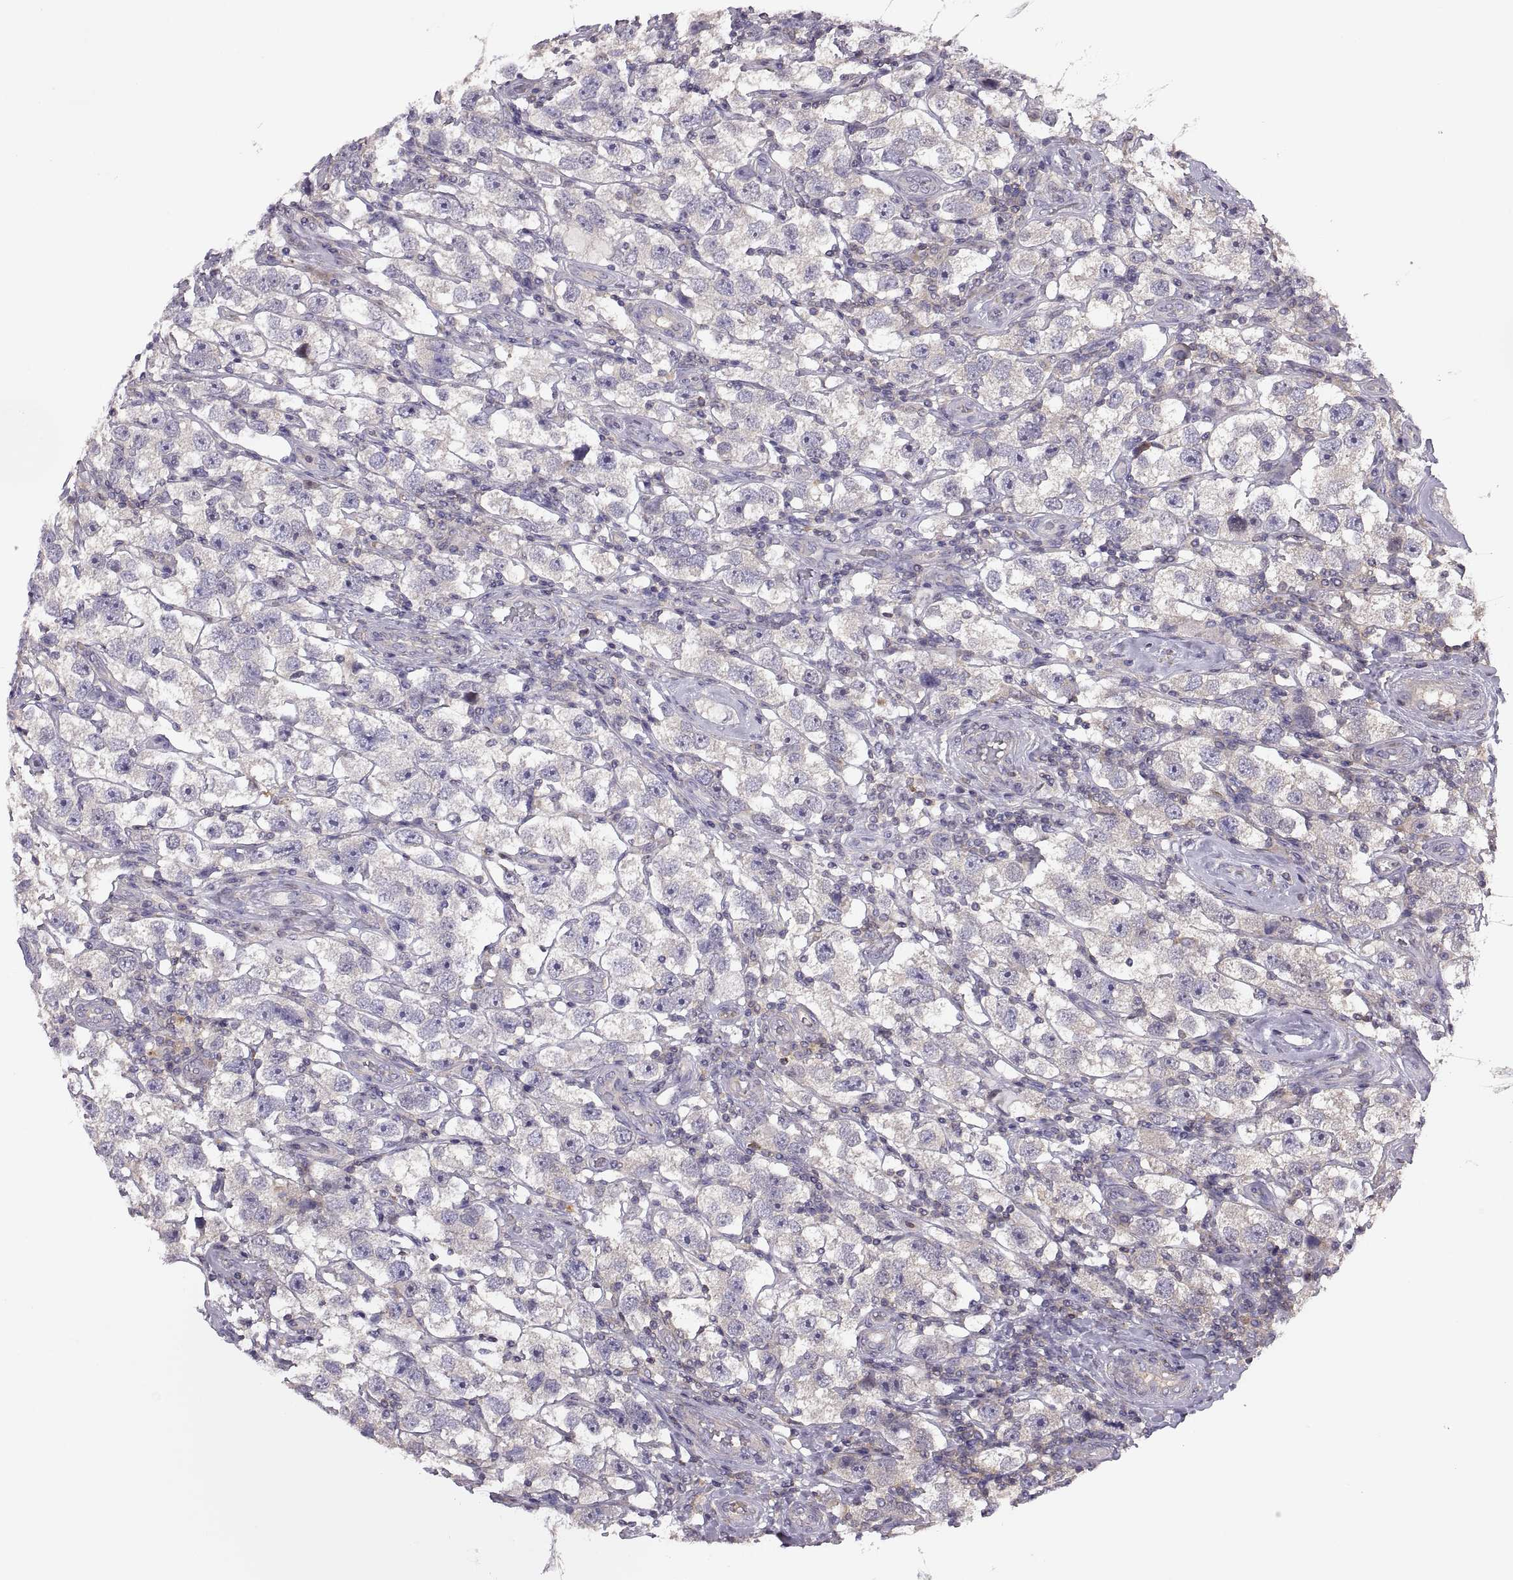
{"staining": {"intensity": "negative", "quantity": "none", "location": "none"}, "tissue": "testis cancer", "cell_type": "Tumor cells", "image_type": "cancer", "snomed": [{"axis": "morphology", "description": "Seminoma, NOS"}, {"axis": "topography", "description": "Testis"}], "caption": "The image exhibits no staining of tumor cells in testis seminoma.", "gene": "SPATA32", "patient": {"sex": "male", "age": 26}}